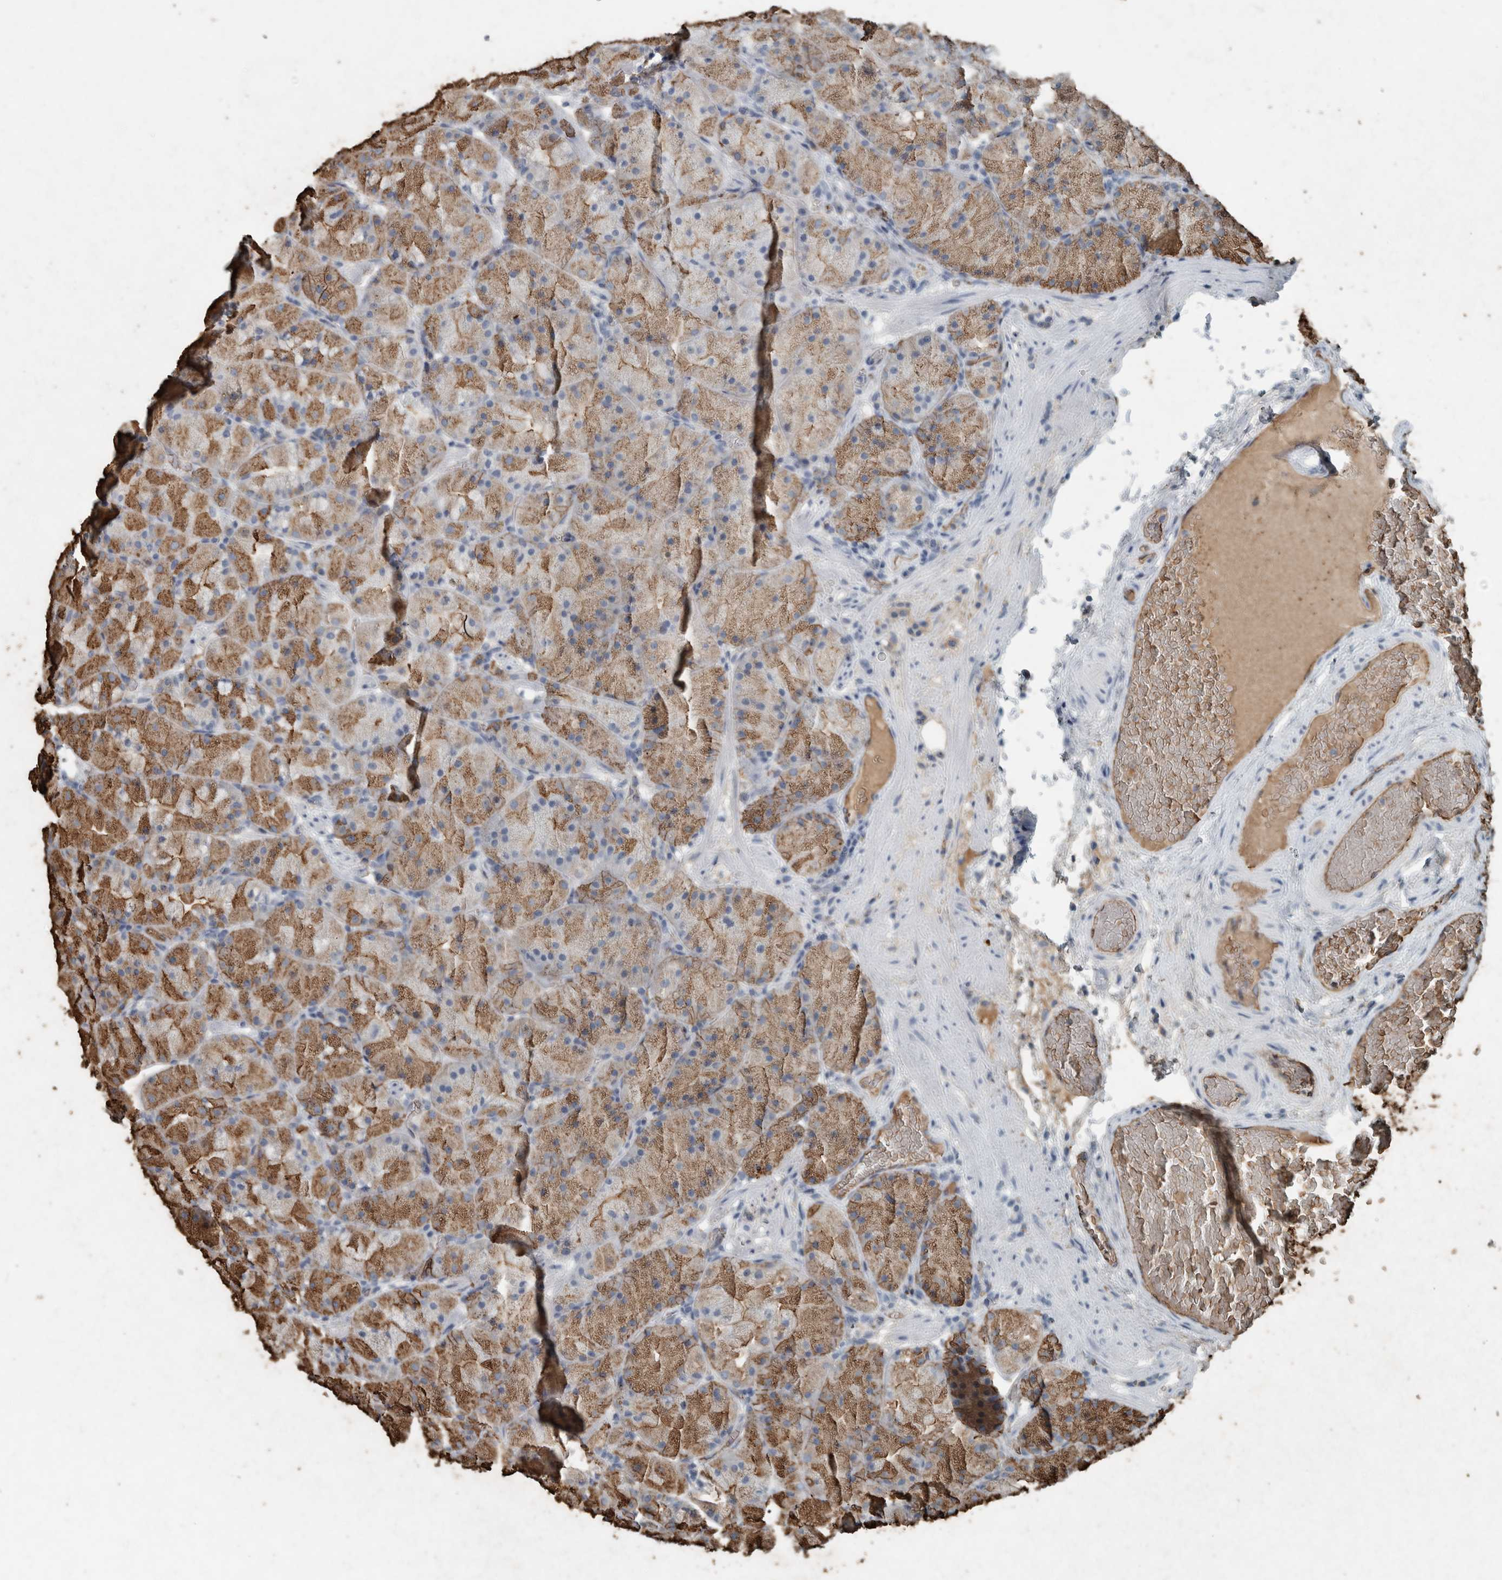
{"staining": {"intensity": "moderate", "quantity": ">75%", "location": "cytoplasmic/membranous"}, "tissue": "stomach", "cell_type": "Glandular cells", "image_type": "normal", "snomed": [{"axis": "morphology", "description": "Normal tissue, NOS"}, {"axis": "topography", "description": "Stomach, upper"}, {"axis": "topography", "description": "Stomach"}], "caption": "Human stomach stained with a brown dye reveals moderate cytoplasmic/membranous positive expression in approximately >75% of glandular cells.", "gene": "LBP", "patient": {"sex": "male", "age": 48}}